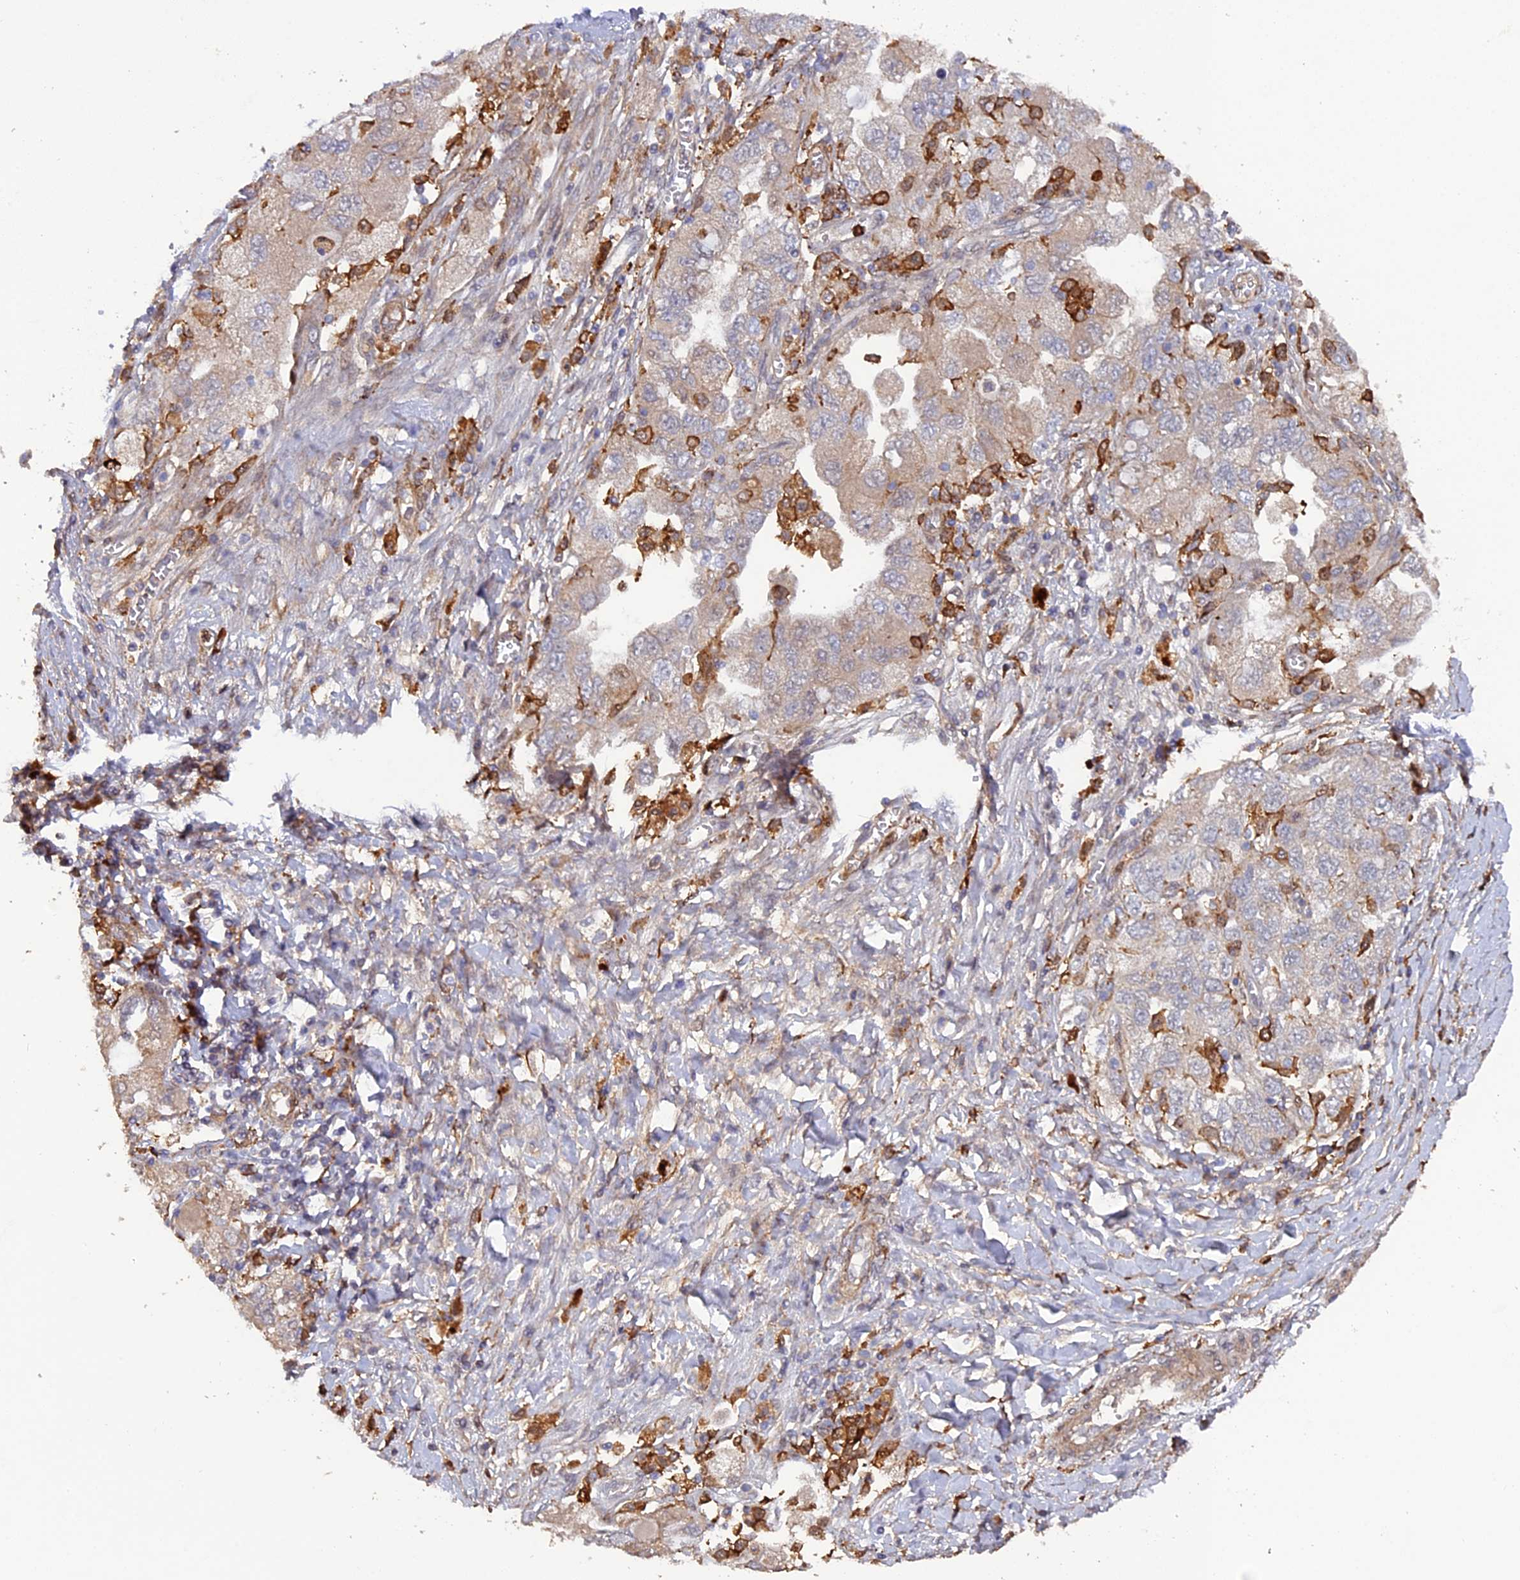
{"staining": {"intensity": "negative", "quantity": "none", "location": "none"}, "tissue": "ovarian cancer", "cell_type": "Tumor cells", "image_type": "cancer", "snomed": [{"axis": "morphology", "description": "Carcinoma, NOS"}, {"axis": "morphology", "description": "Cystadenocarcinoma, serous, NOS"}, {"axis": "topography", "description": "Ovary"}], "caption": "This is an IHC image of ovarian cancer. There is no staining in tumor cells.", "gene": "FERMT1", "patient": {"sex": "female", "age": 69}}